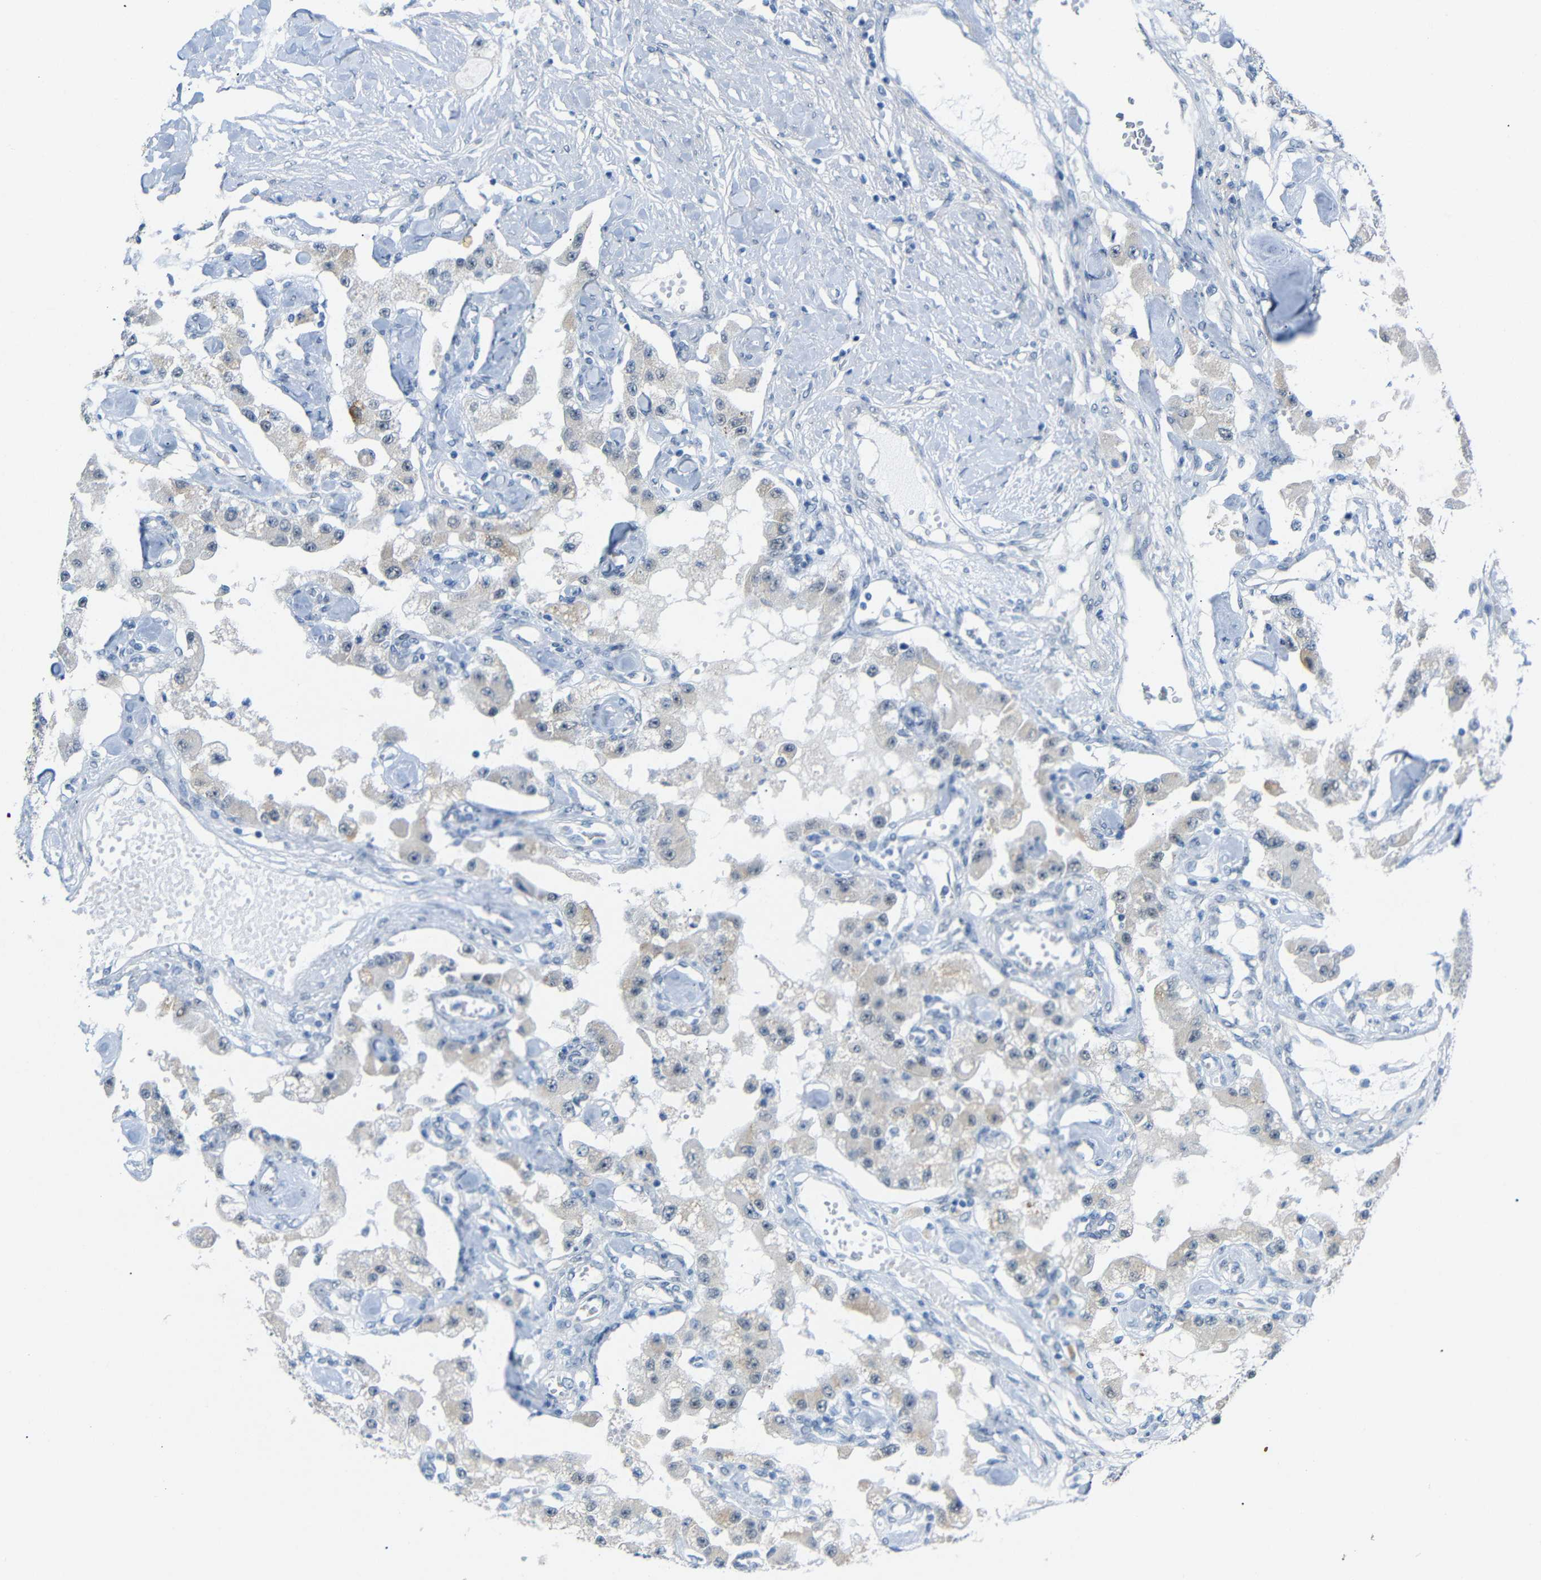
{"staining": {"intensity": "negative", "quantity": "none", "location": "none"}, "tissue": "carcinoid", "cell_type": "Tumor cells", "image_type": "cancer", "snomed": [{"axis": "morphology", "description": "Carcinoid, malignant, NOS"}, {"axis": "topography", "description": "Pancreas"}], "caption": "This histopathology image is of malignant carcinoid stained with immunohistochemistry to label a protein in brown with the nuclei are counter-stained blue. There is no staining in tumor cells.", "gene": "GPR158", "patient": {"sex": "male", "age": 41}}